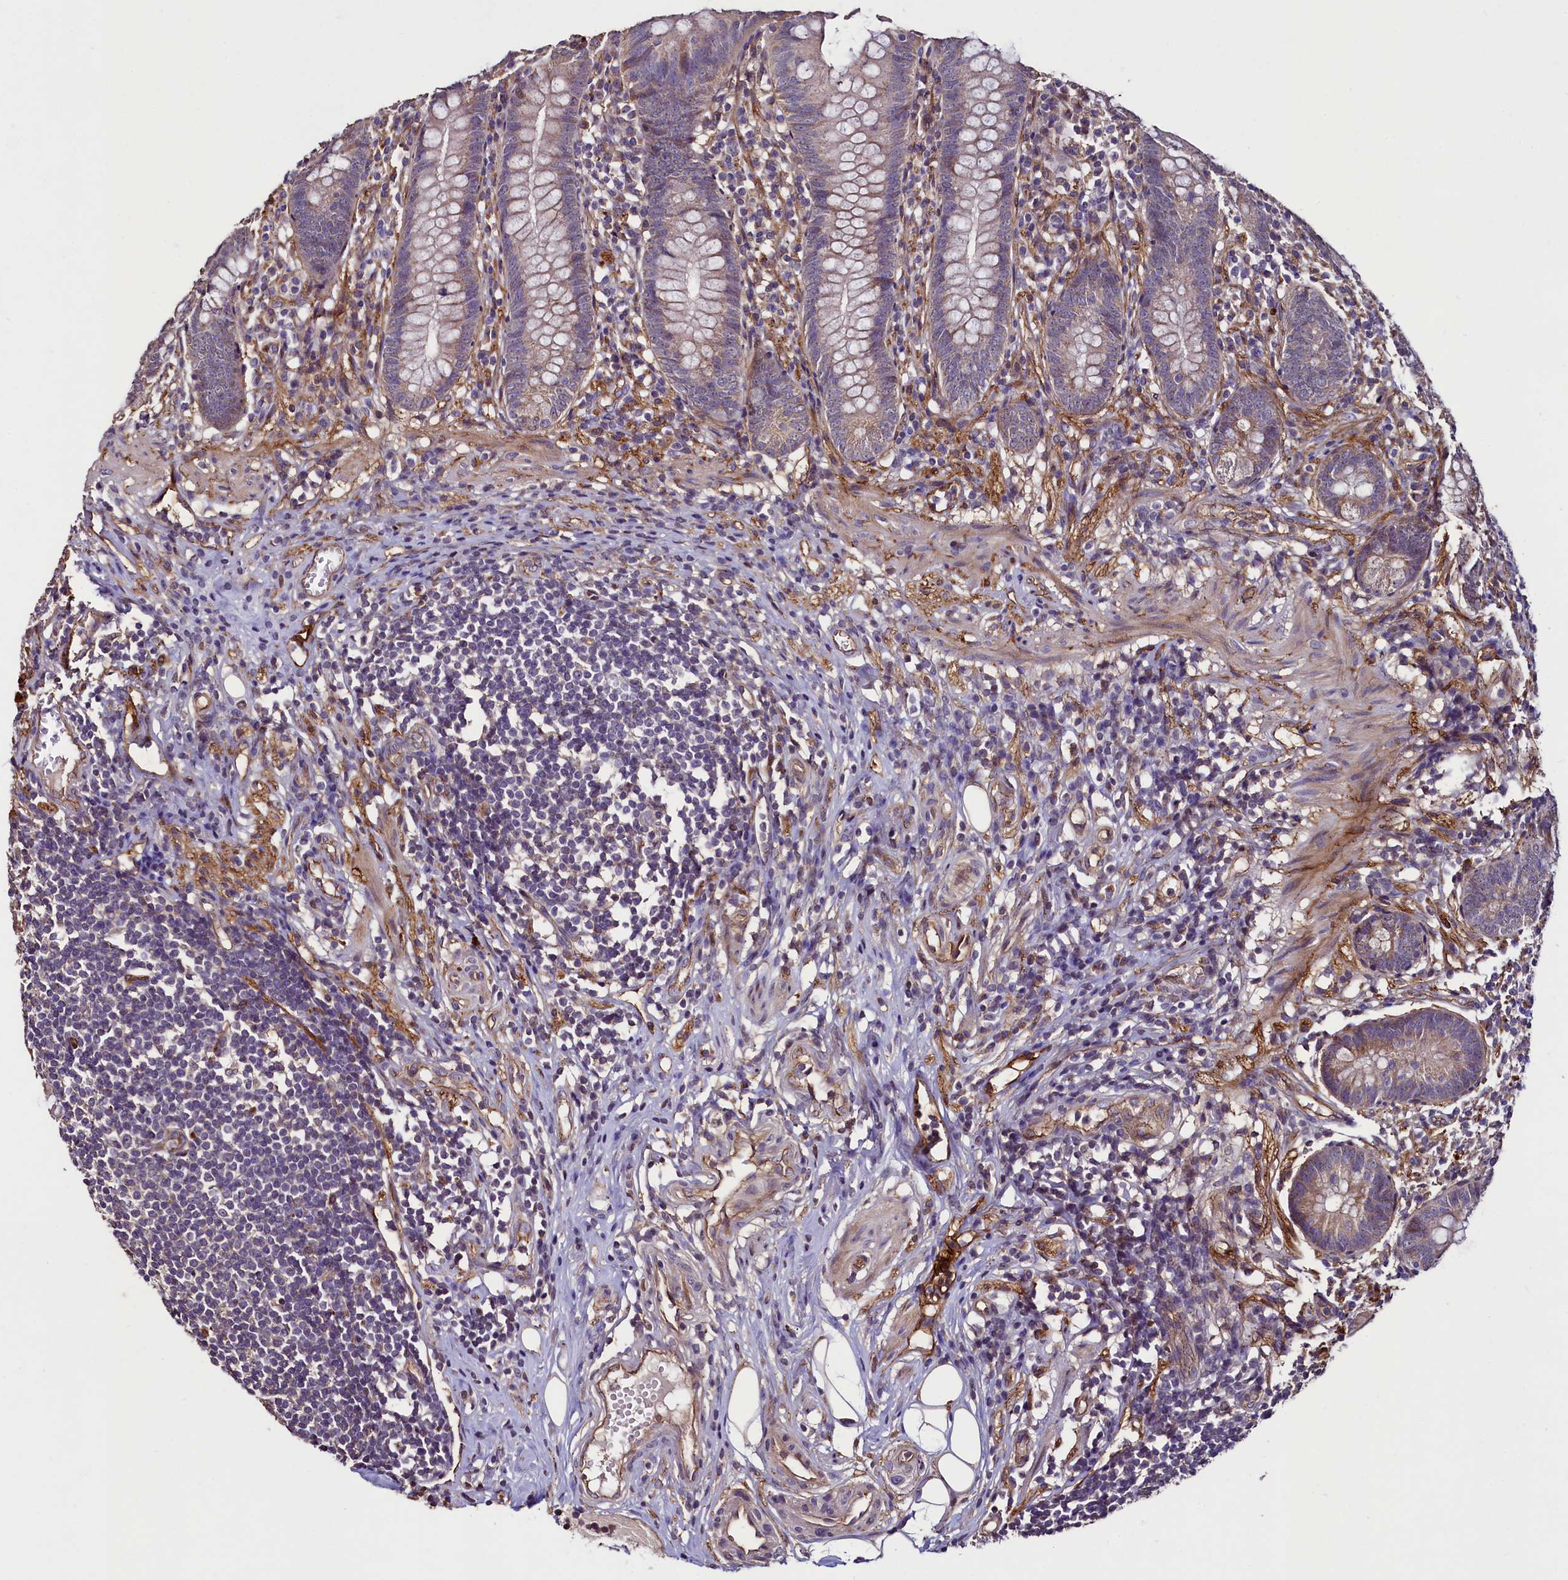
{"staining": {"intensity": "weak", "quantity": "25%-75%", "location": "cytoplasmic/membranous"}, "tissue": "appendix", "cell_type": "Glandular cells", "image_type": "normal", "snomed": [{"axis": "morphology", "description": "Normal tissue, NOS"}, {"axis": "topography", "description": "Appendix"}], "caption": "IHC micrograph of unremarkable appendix: human appendix stained using immunohistochemistry (IHC) reveals low levels of weak protein expression localized specifically in the cytoplasmic/membranous of glandular cells, appearing as a cytoplasmic/membranous brown color.", "gene": "PALM", "patient": {"sex": "female", "age": 62}}